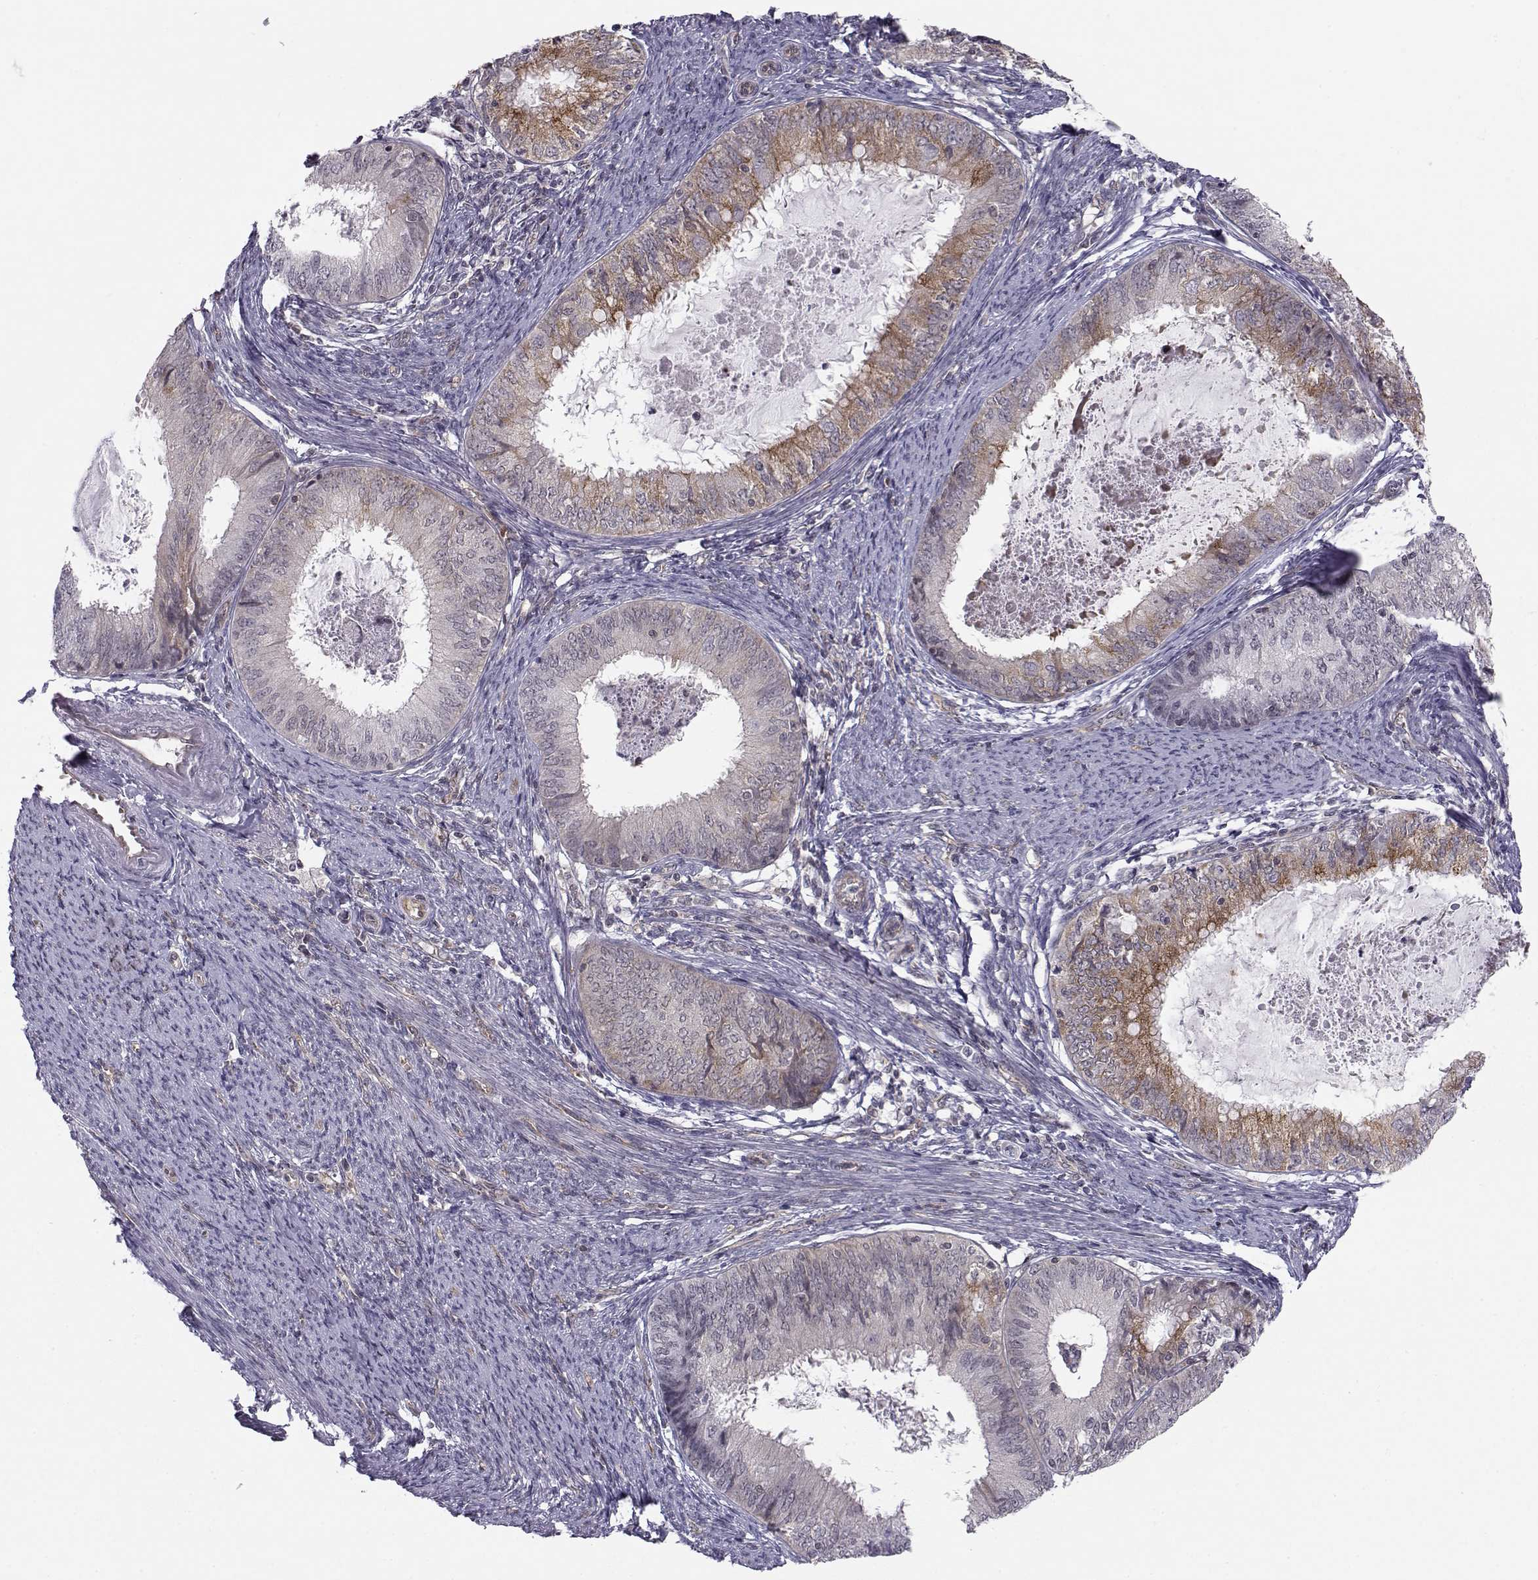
{"staining": {"intensity": "moderate", "quantity": "25%-75%", "location": "cytoplasmic/membranous"}, "tissue": "endometrial cancer", "cell_type": "Tumor cells", "image_type": "cancer", "snomed": [{"axis": "morphology", "description": "Adenocarcinoma, NOS"}, {"axis": "topography", "description": "Endometrium"}], "caption": "Endometrial cancer stained for a protein (brown) reveals moderate cytoplasmic/membranous positive positivity in about 25%-75% of tumor cells.", "gene": "KIF13B", "patient": {"sex": "female", "age": 57}}